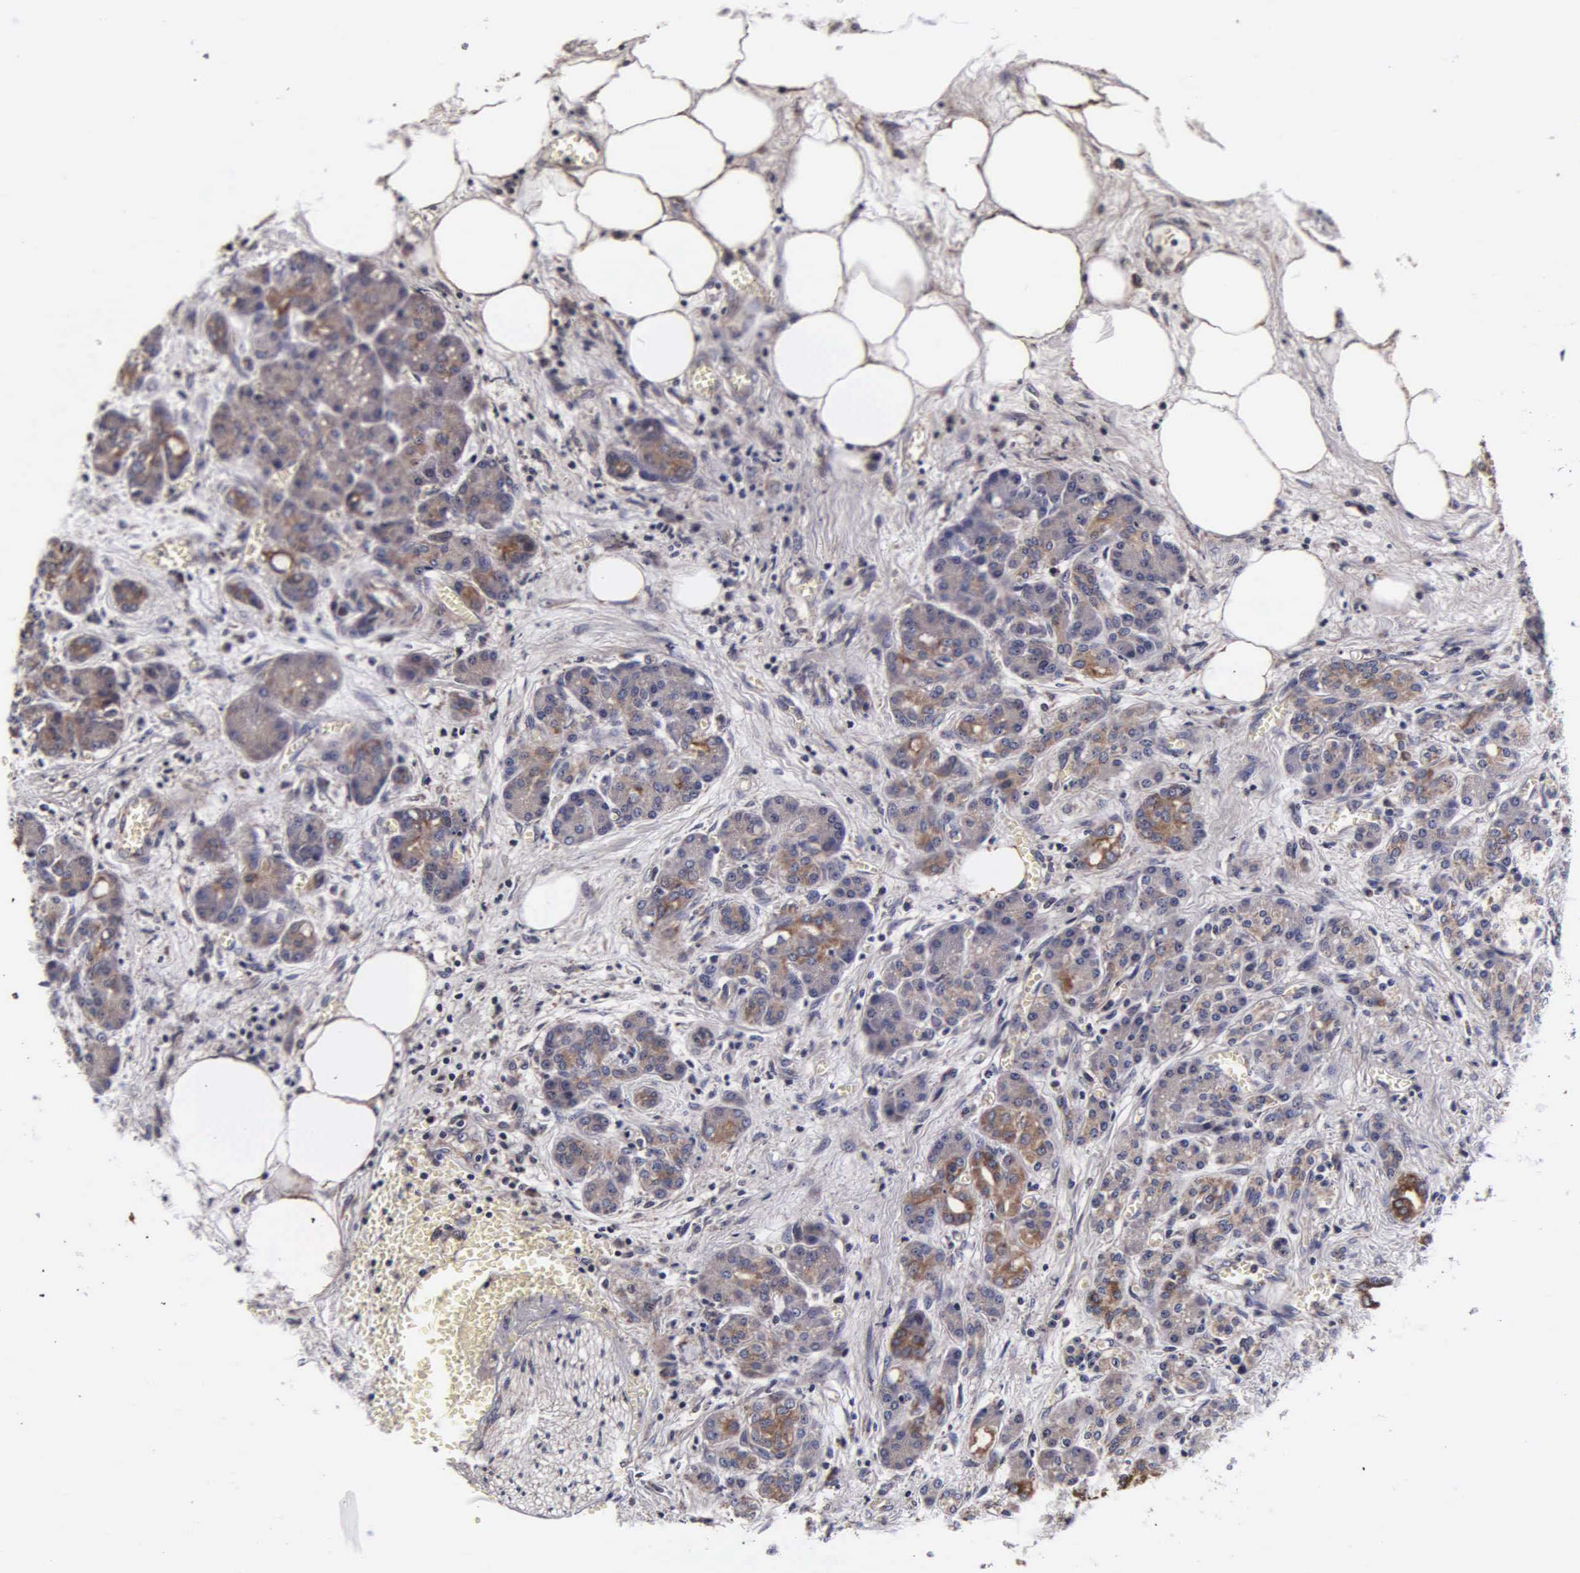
{"staining": {"intensity": "weak", "quantity": "25%-75%", "location": "cytoplasmic/membranous"}, "tissue": "pancreas", "cell_type": "Exocrine glandular cells", "image_type": "normal", "snomed": [{"axis": "morphology", "description": "Normal tissue, NOS"}, {"axis": "topography", "description": "Pancreas"}], "caption": "Immunohistochemical staining of normal human pancreas demonstrates weak cytoplasmic/membranous protein staining in about 25%-75% of exocrine glandular cells.", "gene": "PSMA3", "patient": {"sex": "male", "age": 73}}